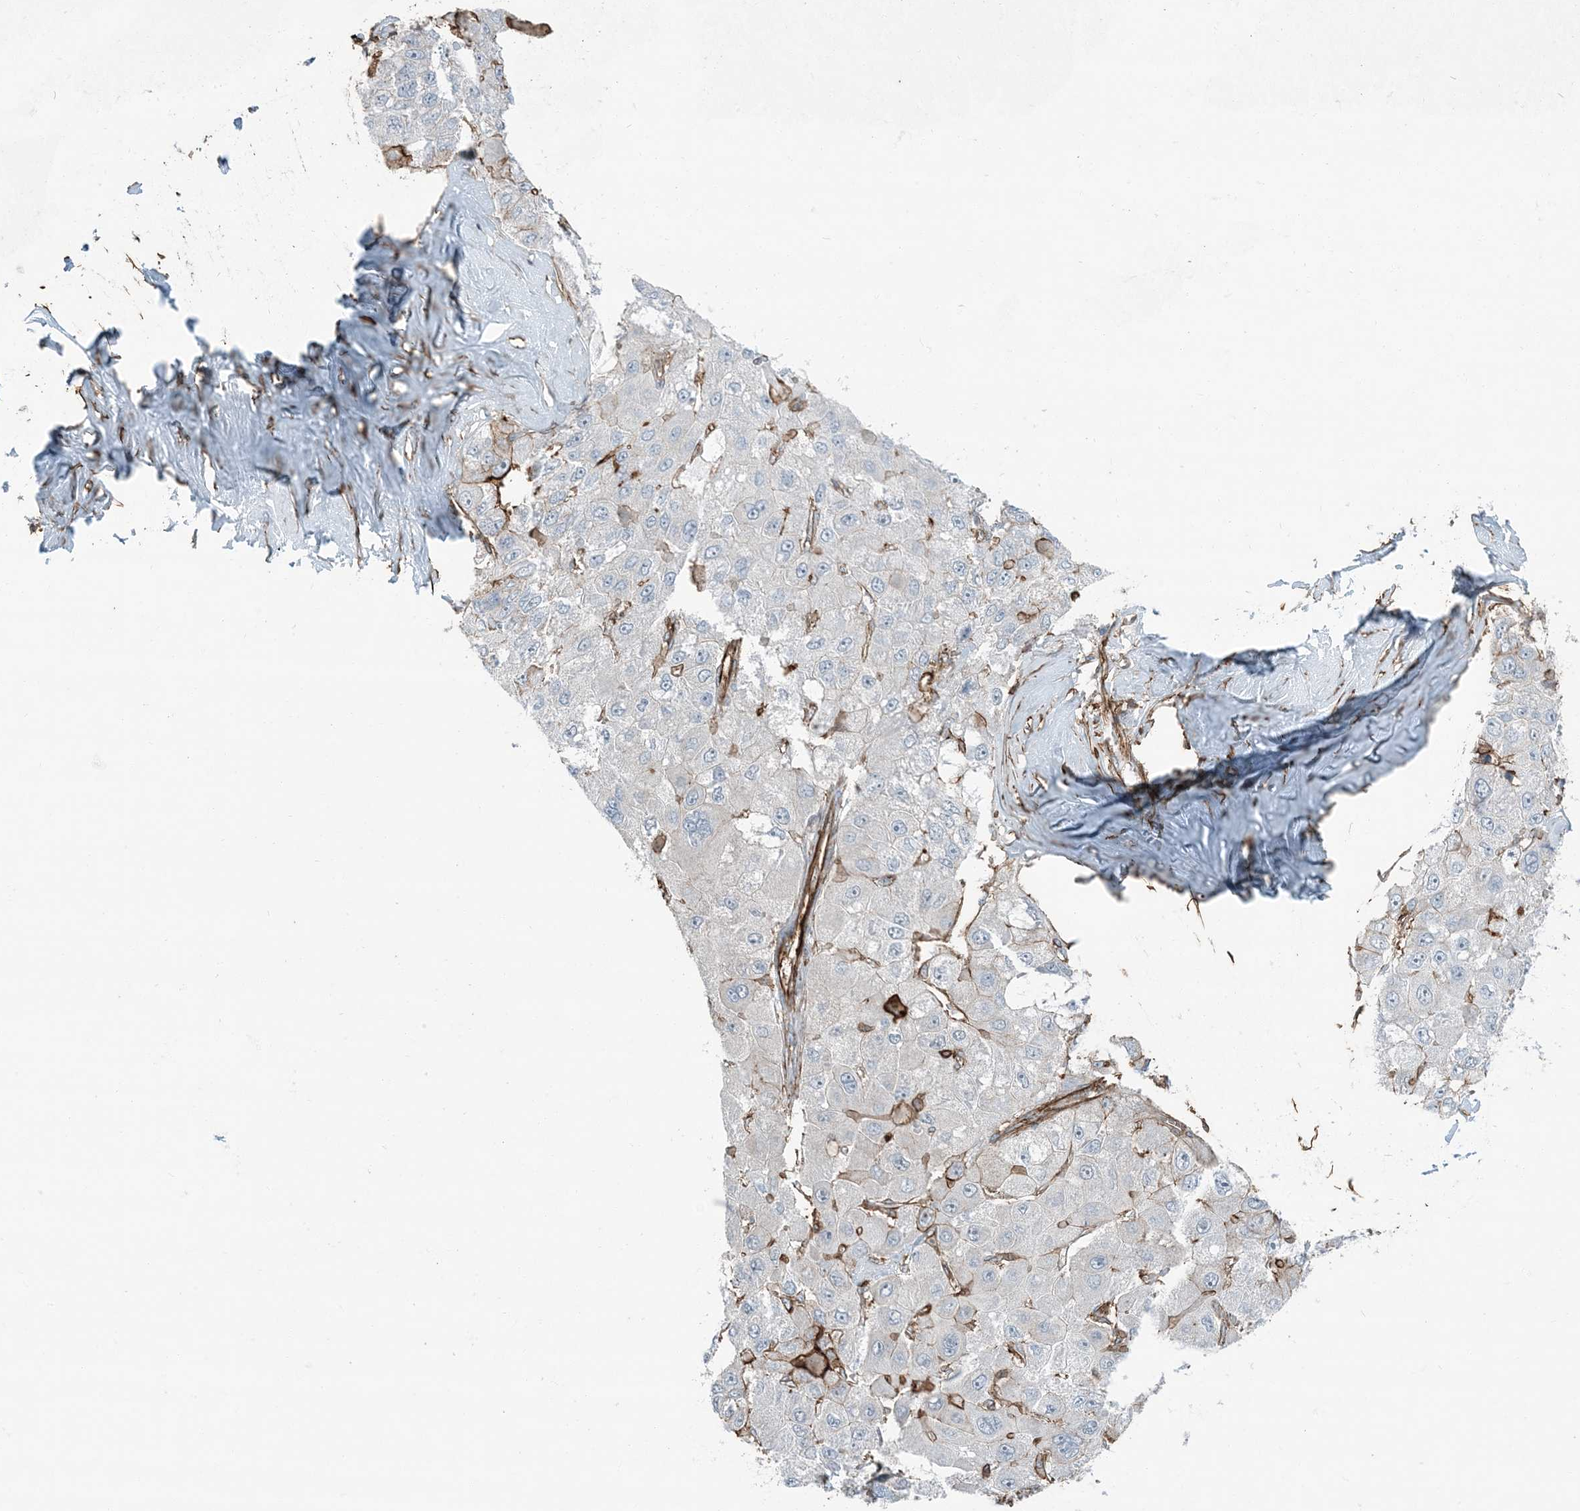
{"staining": {"intensity": "moderate", "quantity": "<25%", "location": "cytoplasmic/membranous"}, "tissue": "liver cancer", "cell_type": "Tumor cells", "image_type": "cancer", "snomed": [{"axis": "morphology", "description": "Carcinoma, Hepatocellular, NOS"}, {"axis": "topography", "description": "Liver"}], "caption": "Liver cancer (hepatocellular carcinoma) stained with a protein marker exhibits moderate staining in tumor cells.", "gene": "APOBEC3C", "patient": {"sex": "male", "age": 80}}